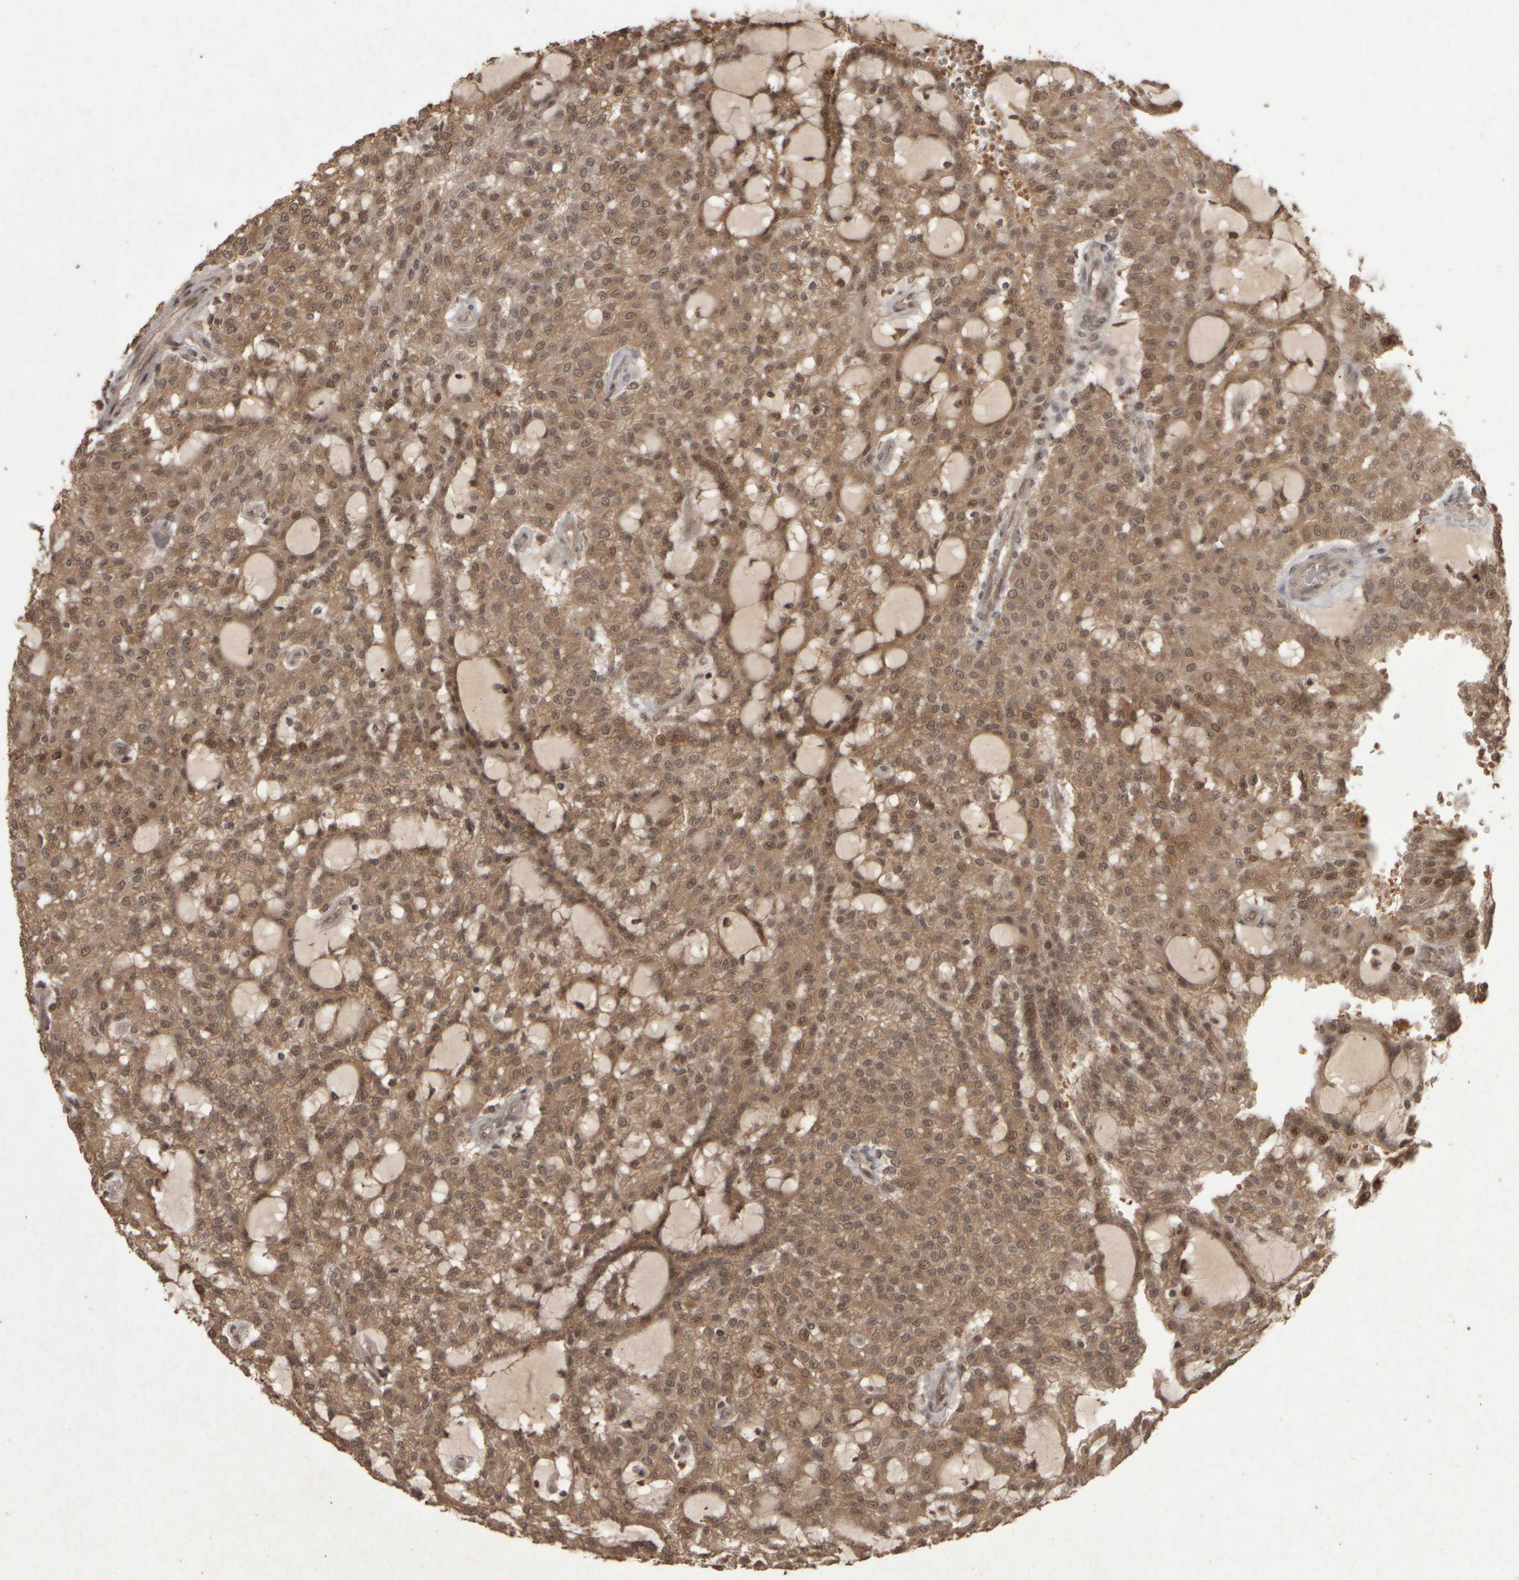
{"staining": {"intensity": "moderate", "quantity": ">75%", "location": "cytoplasmic/membranous,nuclear"}, "tissue": "renal cancer", "cell_type": "Tumor cells", "image_type": "cancer", "snomed": [{"axis": "morphology", "description": "Adenocarcinoma, NOS"}, {"axis": "topography", "description": "Kidney"}], "caption": "Immunohistochemistry staining of adenocarcinoma (renal), which demonstrates medium levels of moderate cytoplasmic/membranous and nuclear expression in approximately >75% of tumor cells indicating moderate cytoplasmic/membranous and nuclear protein positivity. The staining was performed using DAB (3,3'-diaminobenzidine) (brown) for protein detection and nuclei were counterstained in hematoxylin (blue).", "gene": "ACO1", "patient": {"sex": "male", "age": 63}}